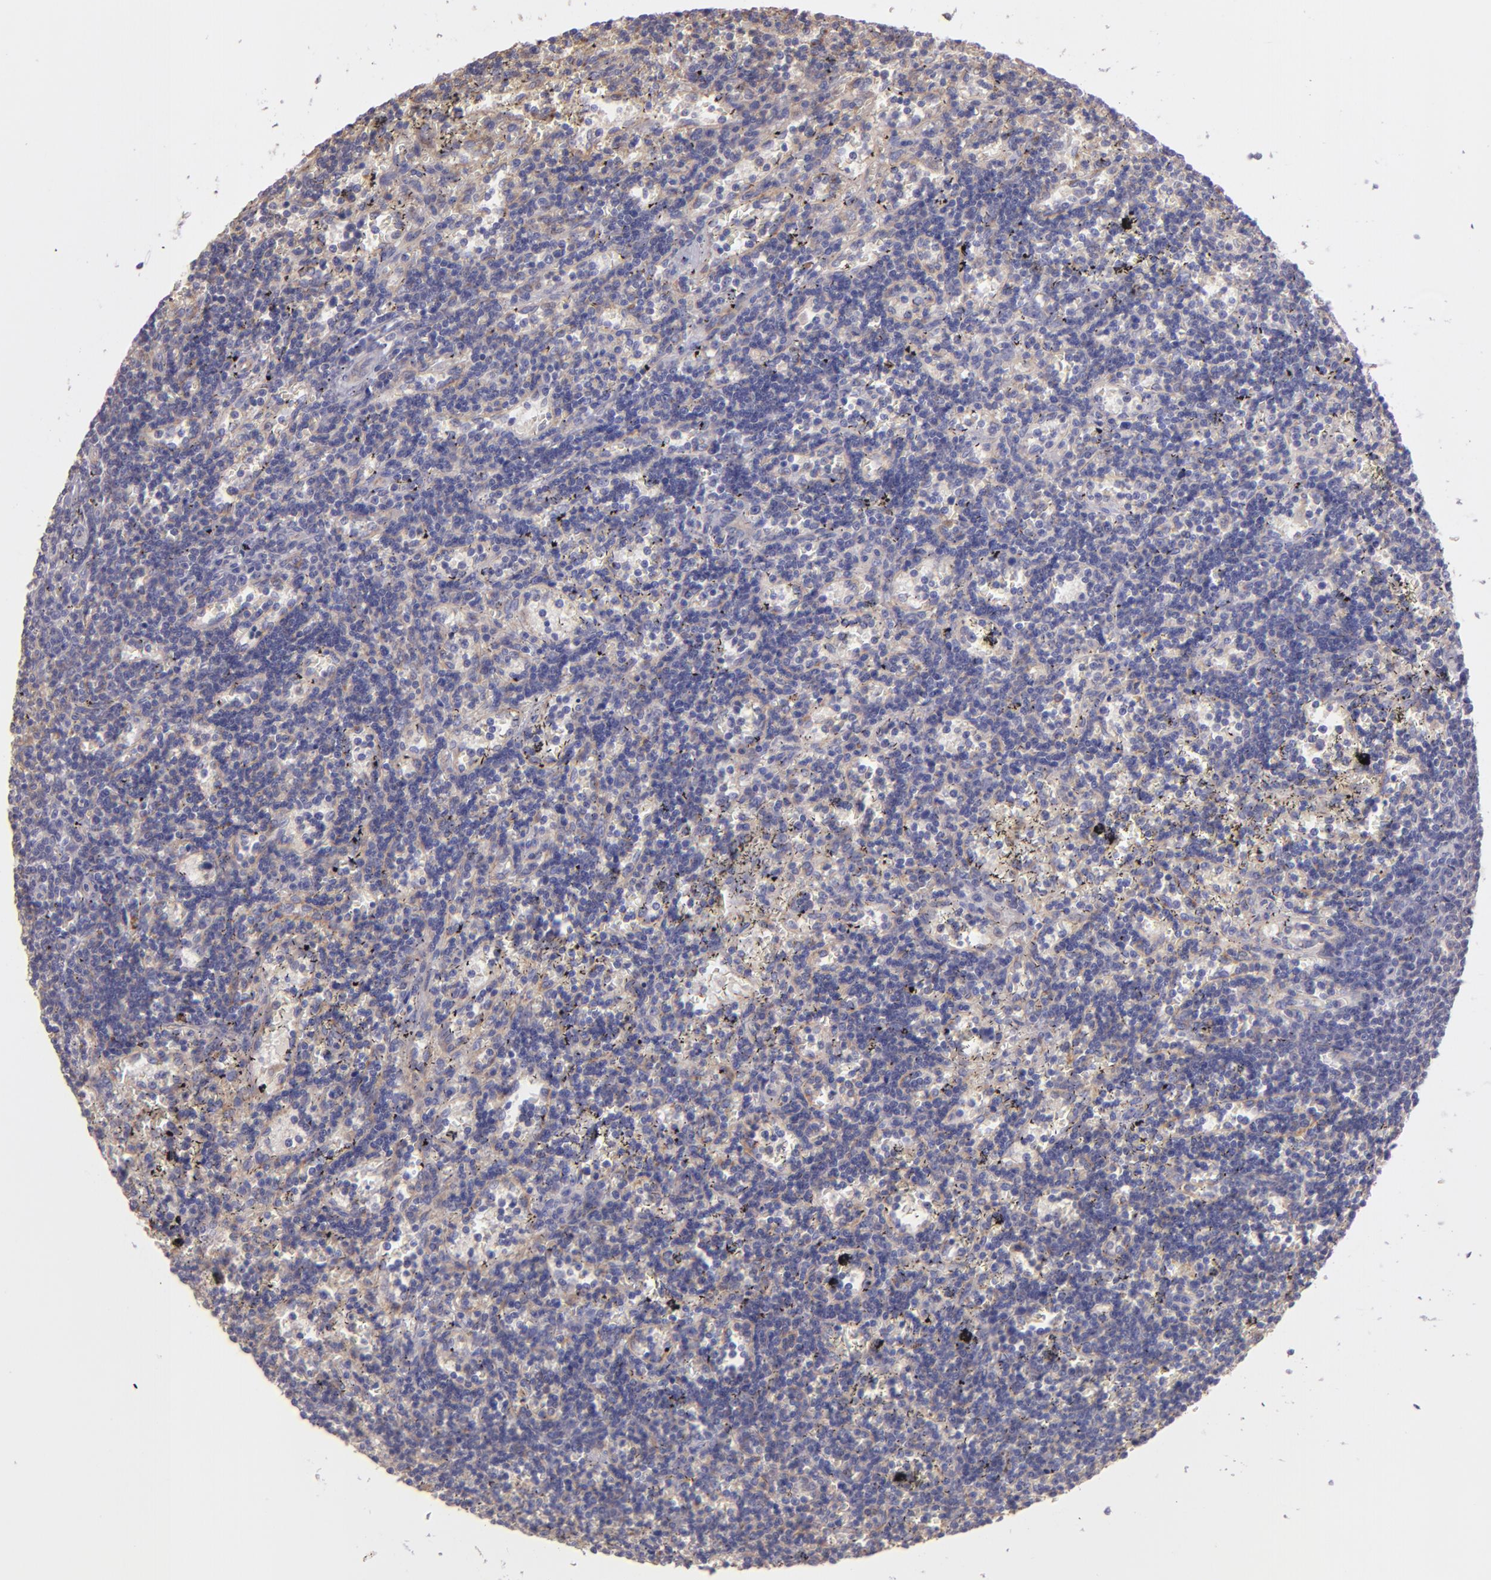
{"staining": {"intensity": "weak", "quantity": "25%-75%", "location": "cytoplasmic/membranous"}, "tissue": "lymphoma", "cell_type": "Tumor cells", "image_type": "cancer", "snomed": [{"axis": "morphology", "description": "Malignant lymphoma, non-Hodgkin's type, Low grade"}, {"axis": "topography", "description": "Spleen"}], "caption": "Brown immunohistochemical staining in malignant lymphoma, non-Hodgkin's type (low-grade) shows weak cytoplasmic/membranous positivity in approximately 25%-75% of tumor cells. (DAB (3,3'-diaminobenzidine) = brown stain, brightfield microscopy at high magnification).", "gene": "ECE1", "patient": {"sex": "male", "age": 60}}